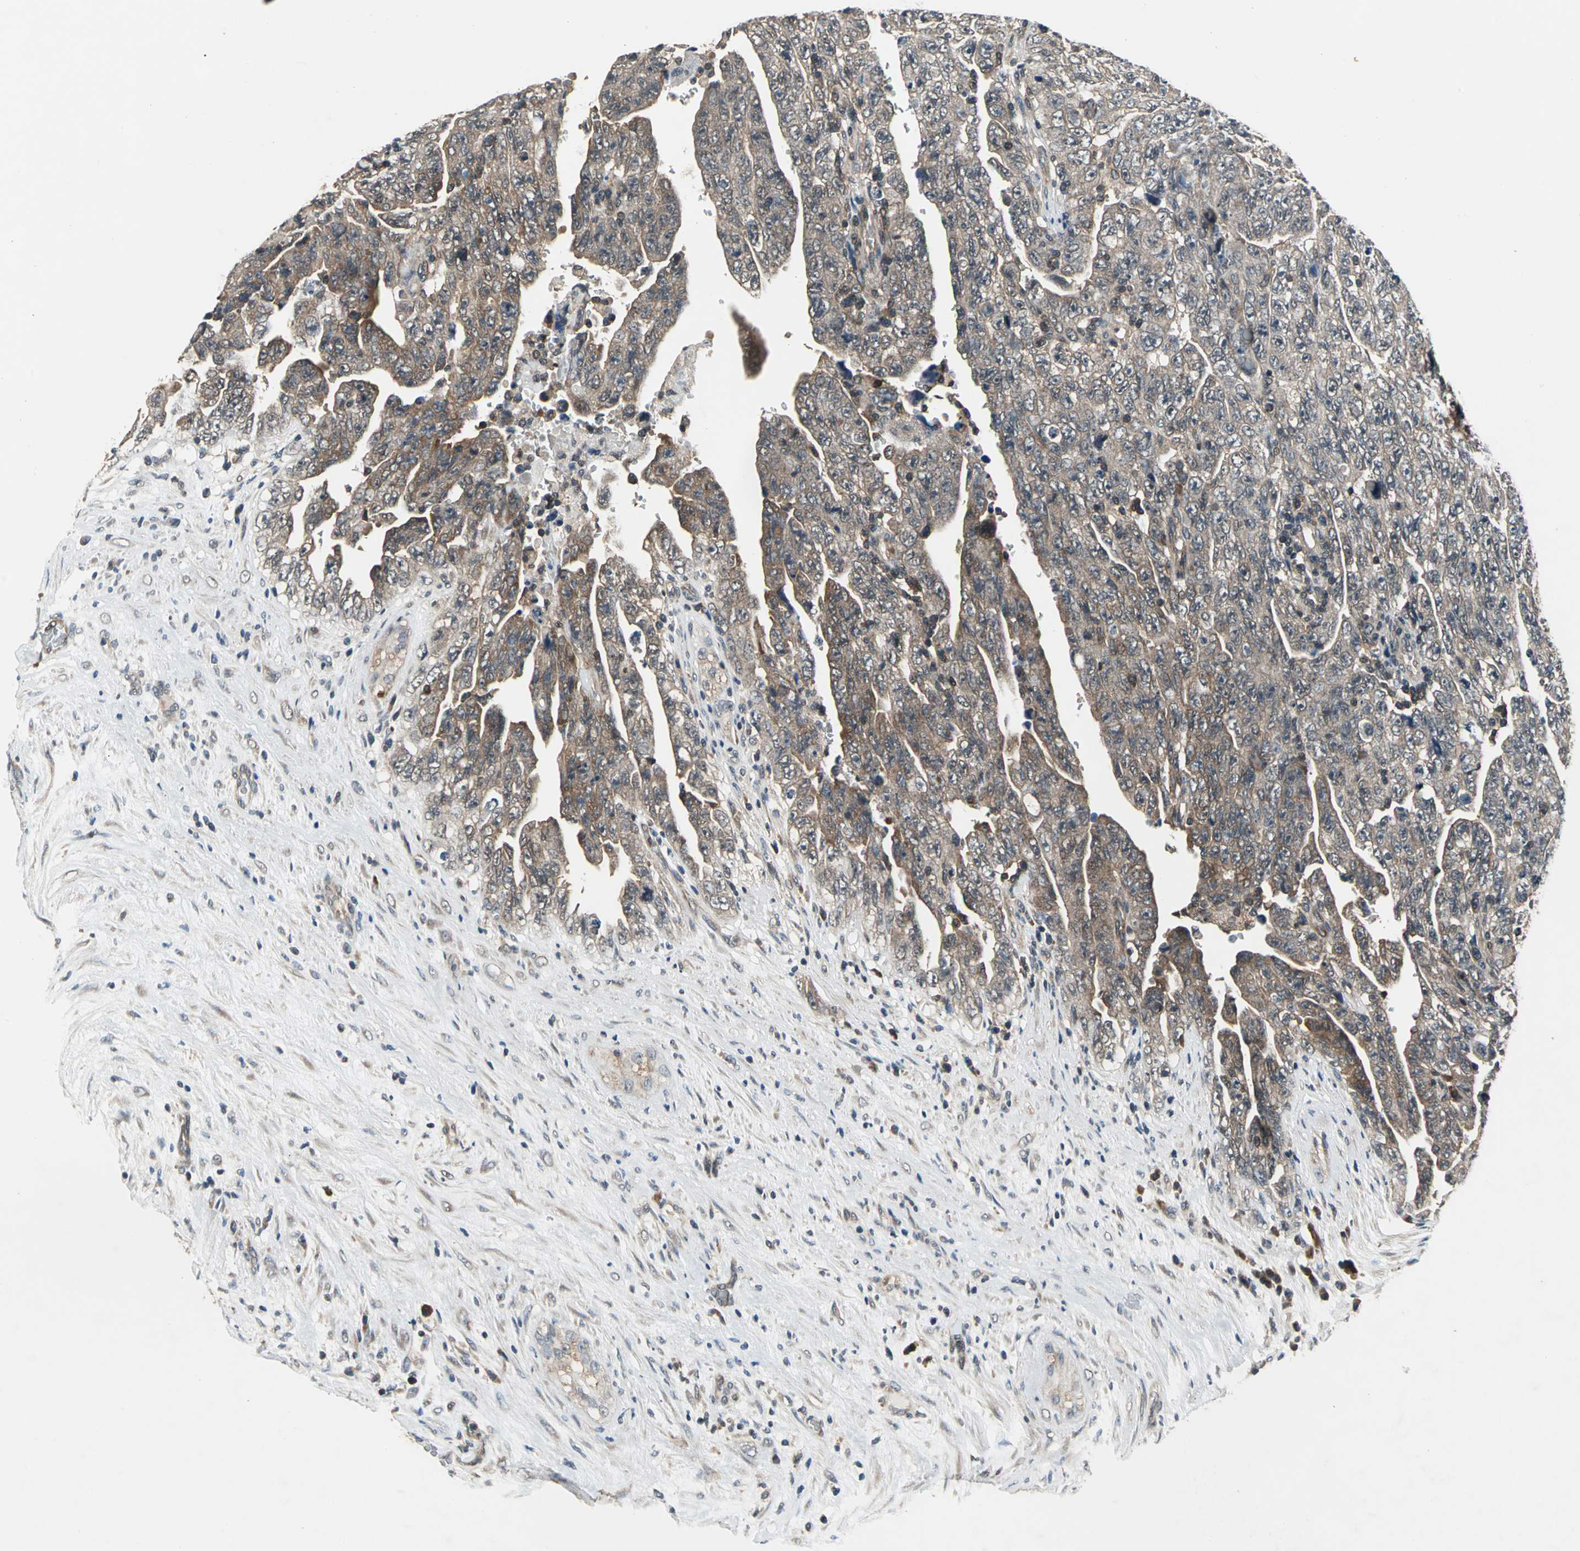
{"staining": {"intensity": "weak", "quantity": ">75%", "location": "cytoplasmic/membranous"}, "tissue": "testis cancer", "cell_type": "Tumor cells", "image_type": "cancer", "snomed": [{"axis": "morphology", "description": "Carcinoma, Embryonal, NOS"}, {"axis": "topography", "description": "Testis"}], "caption": "Protein staining demonstrates weak cytoplasmic/membranous positivity in approximately >75% of tumor cells in testis cancer. Using DAB (3,3'-diaminobenzidine) (brown) and hematoxylin (blue) stains, captured at high magnification using brightfield microscopy.", "gene": "EIF2B2", "patient": {"sex": "male", "age": 28}}